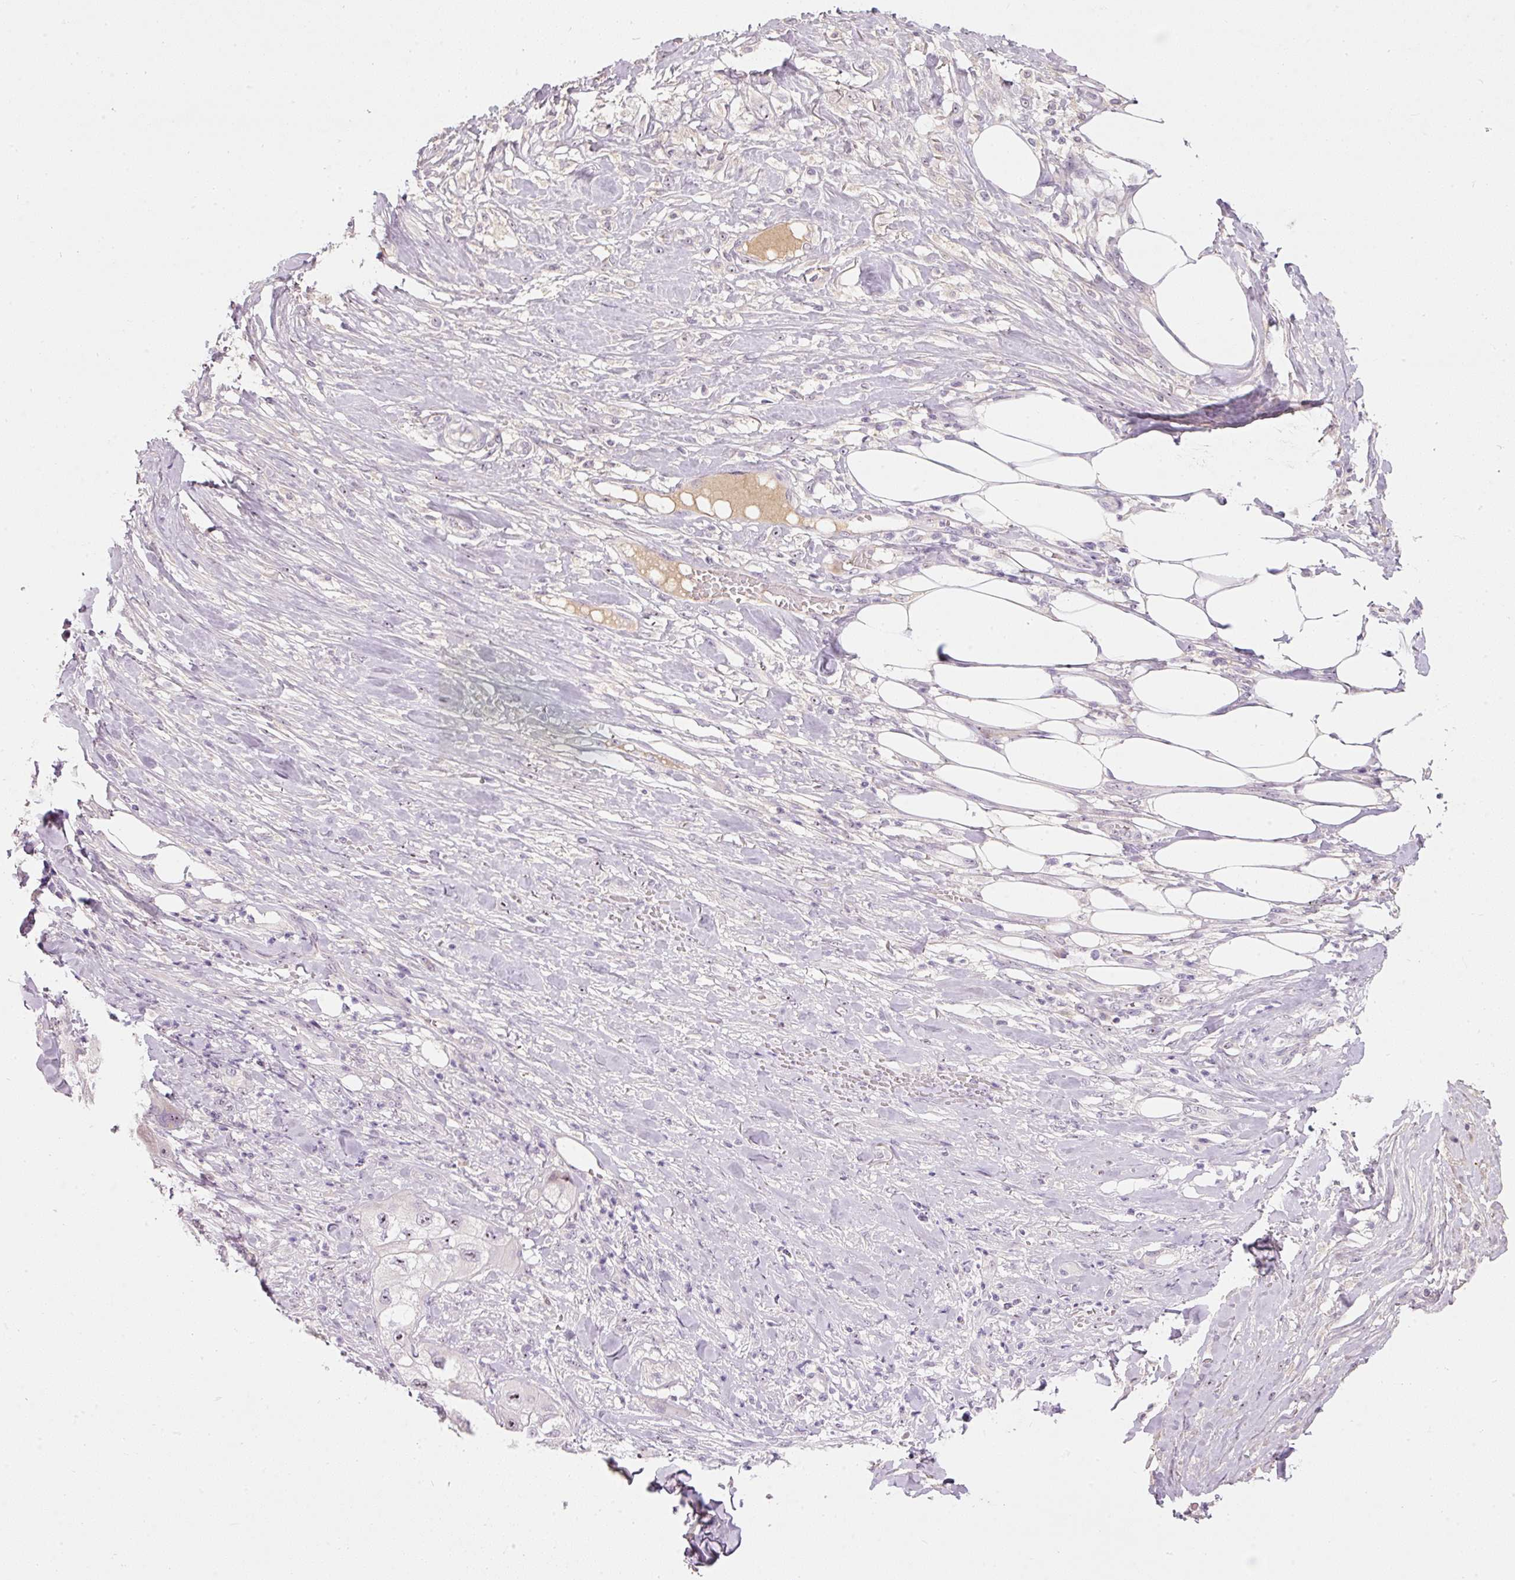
{"staining": {"intensity": "moderate", "quantity": "25%-75%", "location": "nuclear"}, "tissue": "skin cancer", "cell_type": "Tumor cells", "image_type": "cancer", "snomed": [{"axis": "morphology", "description": "Squamous cell carcinoma, NOS"}, {"axis": "topography", "description": "Skin"}, {"axis": "topography", "description": "Subcutis"}], "caption": "Protein expression by IHC displays moderate nuclear expression in approximately 25%-75% of tumor cells in squamous cell carcinoma (skin).", "gene": "TMEM37", "patient": {"sex": "male", "age": 73}}